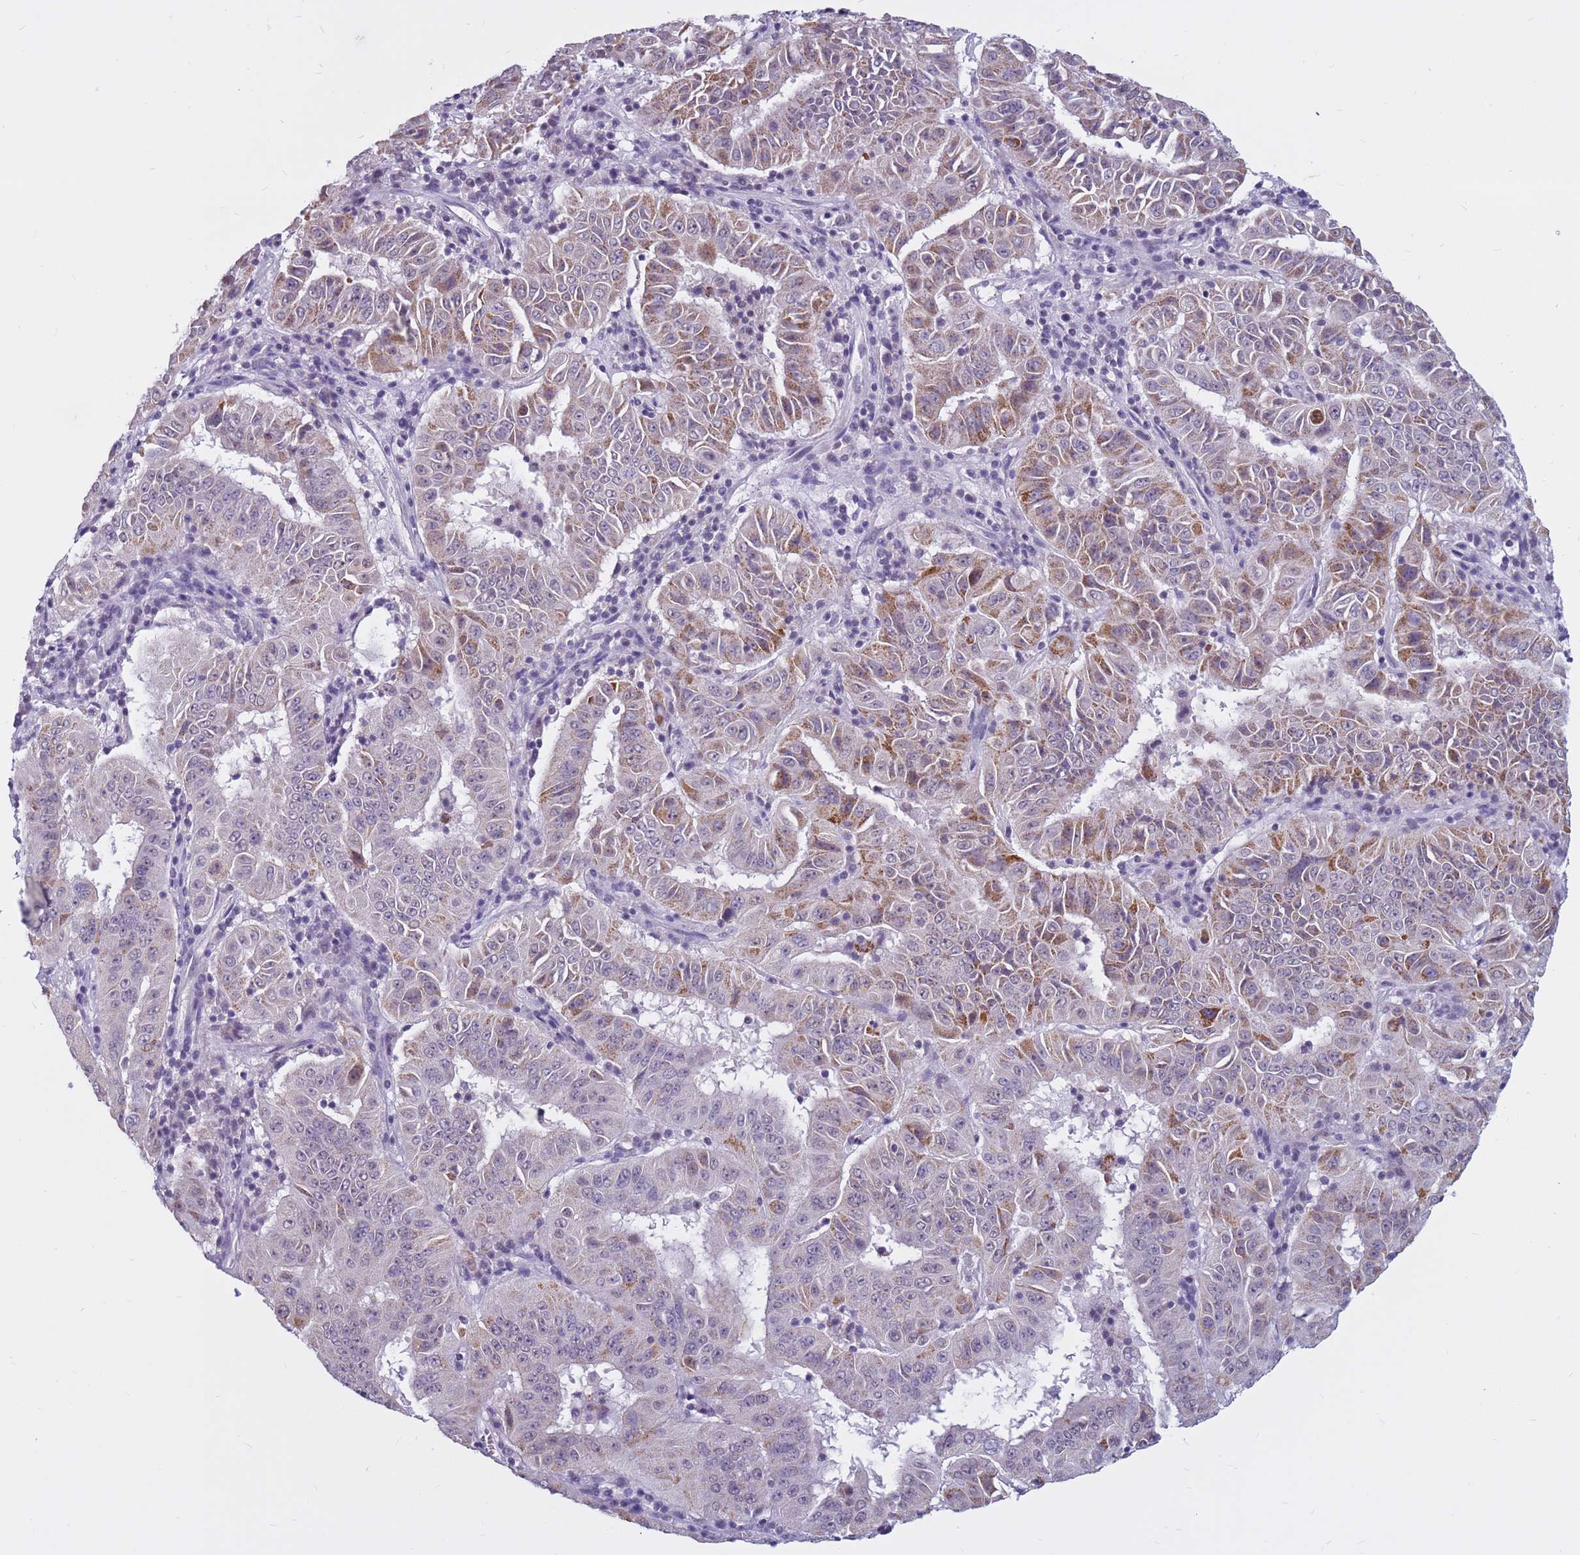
{"staining": {"intensity": "moderate", "quantity": "<25%", "location": "cytoplasmic/membranous"}, "tissue": "pancreatic cancer", "cell_type": "Tumor cells", "image_type": "cancer", "snomed": [{"axis": "morphology", "description": "Adenocarcinoma, NOS"}, {"axis": "topography", "description": "Pancreas"}], "caption": "Moderate cytoplasmic/membranous expression is seen in about <25% of tumor cells in pancreatic cancer (adenocarcinoma). (DAB IHC with brightfield microscopy, high magnification).", "gene": "CDK2AP2", "patient": {"sex": "male", "age": 63}}